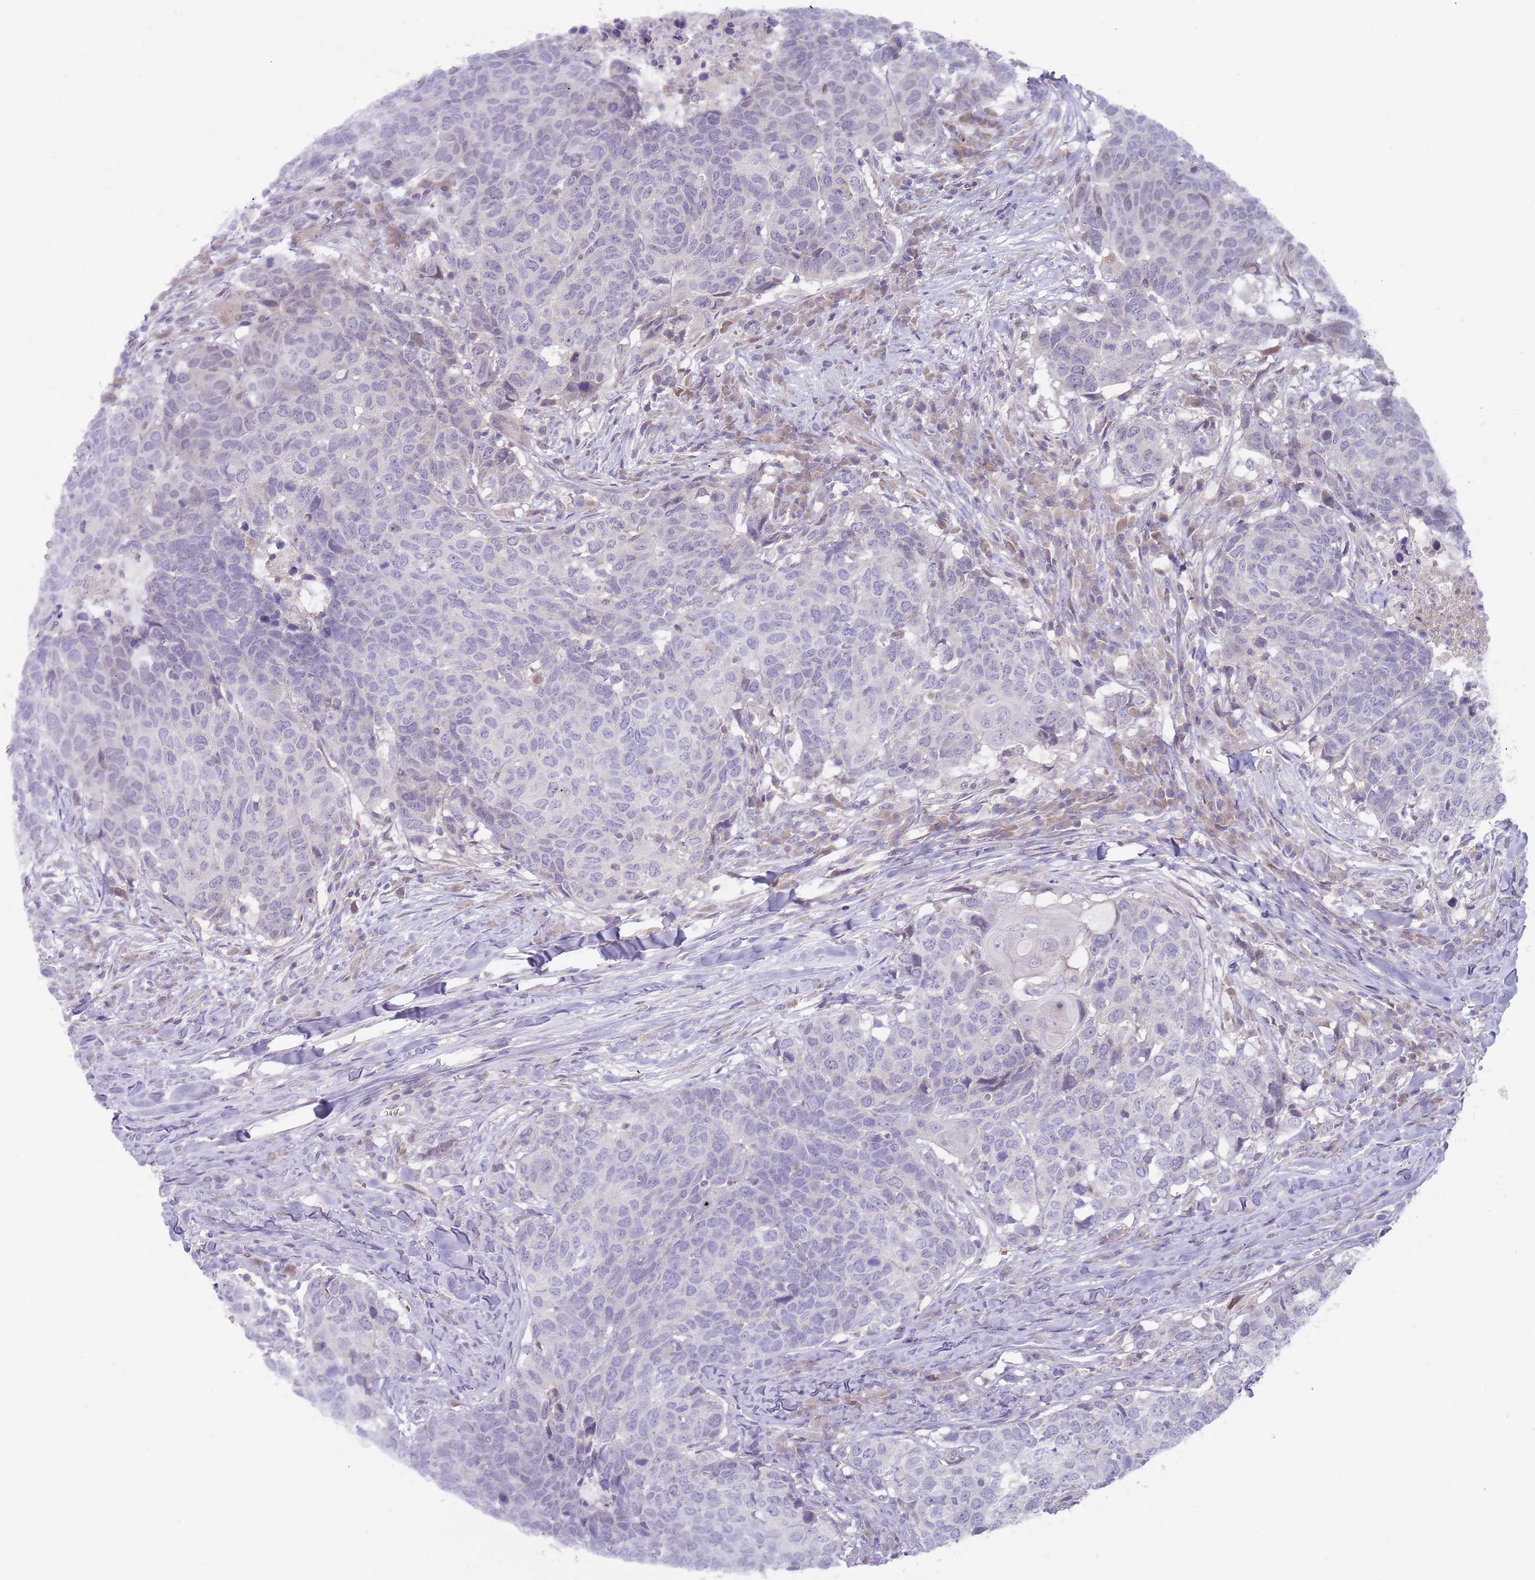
{"staining": {"intensity": "negative", "quantity": "none", "location": "none"}, "tissue": "head and neck cancer", "cell_type": "Tumor cells", "image_type": "cancer", "snomed": [{"axis": "morphology", "description": "Normal tissue, NOS"}, {"axis": "morphology", "description": "Squamous cell carcinoma, NOS"}, {"axis": "topography", "description": "Skeletal muscle"}, {"axis": "topography", "description": "Vascular tissue"}, {"axis": "topography", "description": "Peripheral nerve tissue"}, {"axis": "topography", "description": "Head-Neck"}], "caption": "There is no significant positivity in tumor cells of head and neck squamous cell carcinoma.", "gene": "PRAC1", "patient": {"sex": "male", "age": 66}}